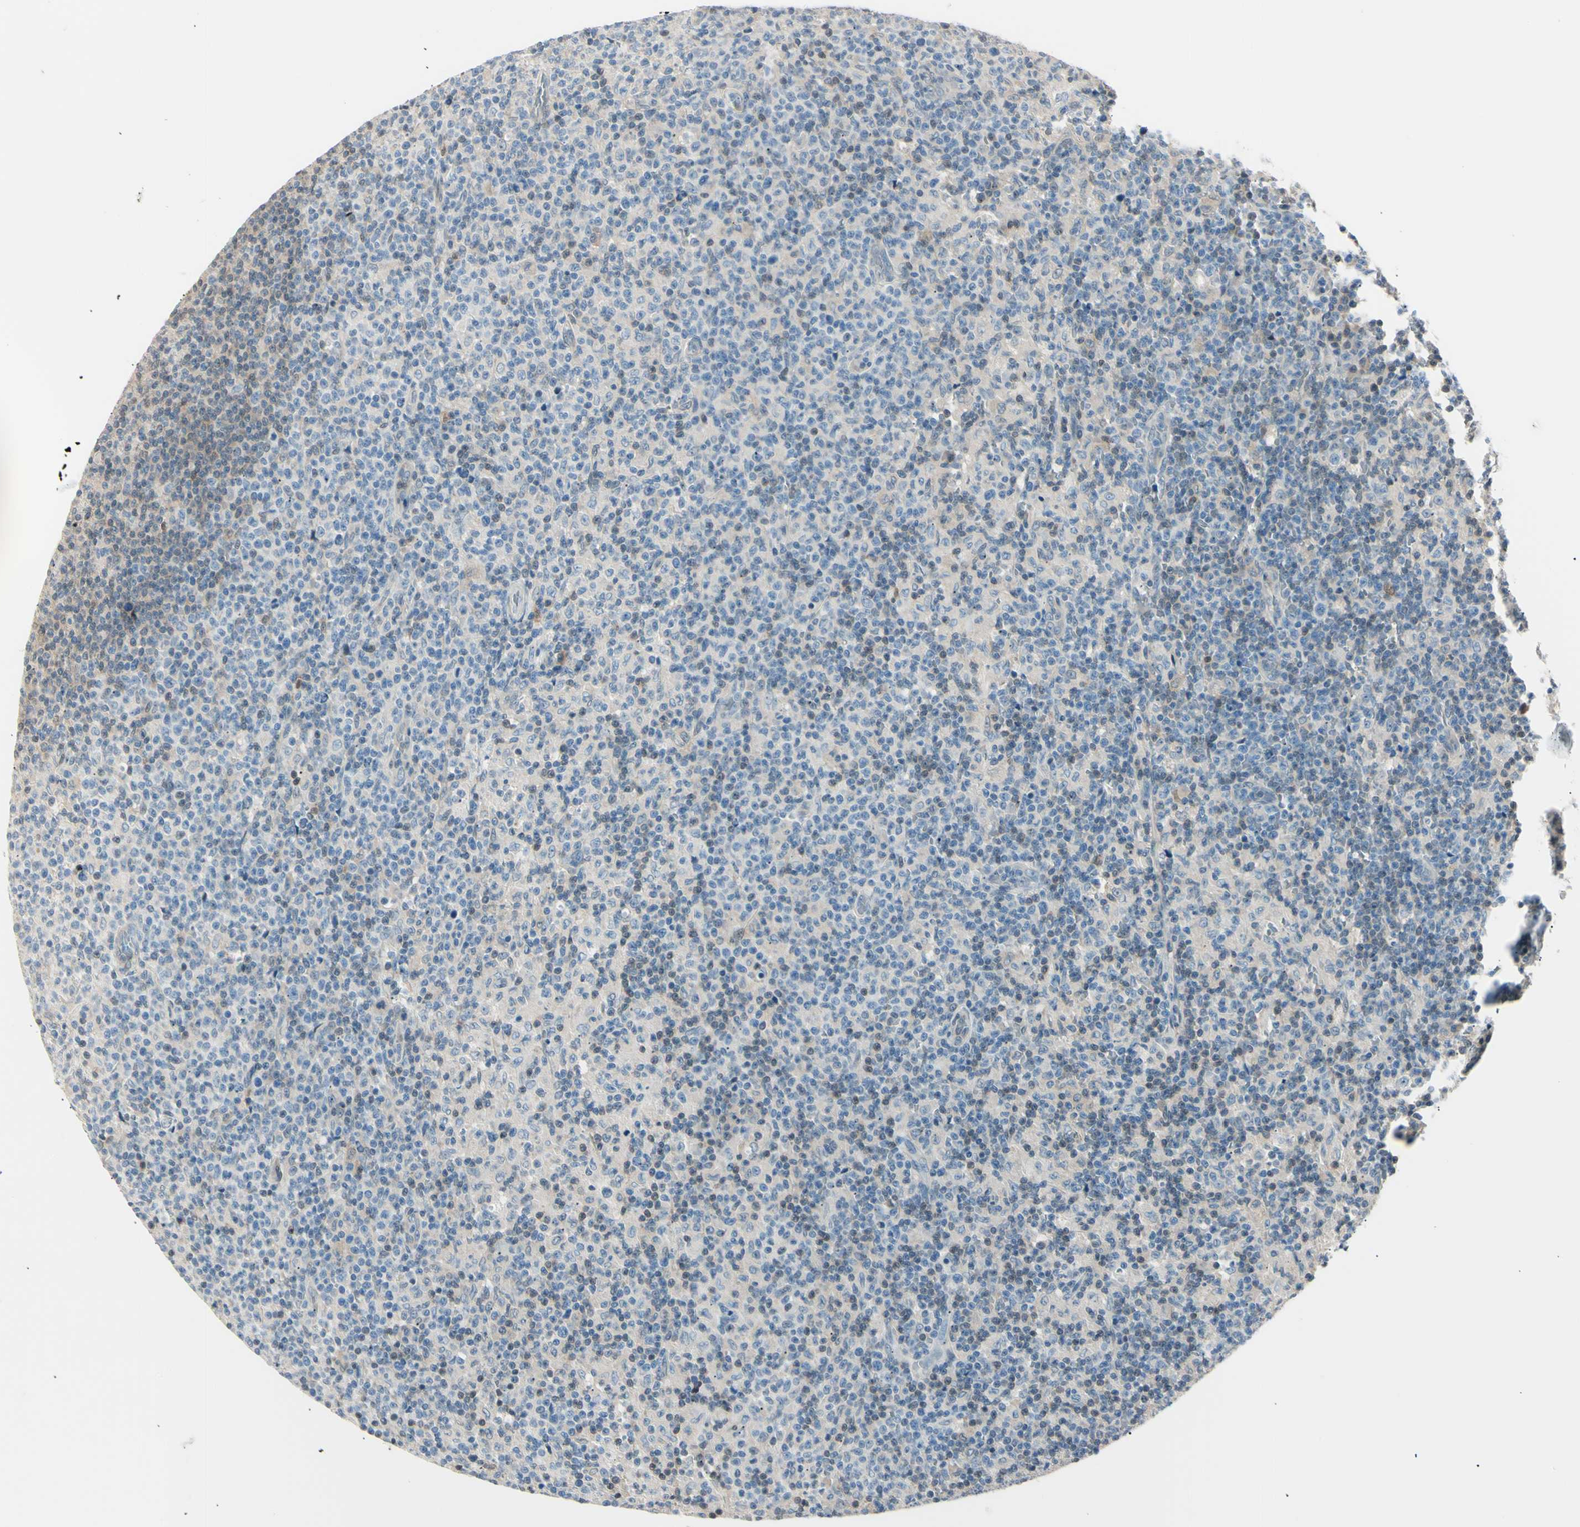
{"staining": {"intensity": "weak", "quantity": ">75%", "location": "cytoplasmic/membranous"}, "tissue": "lymph node", "cell_type": "Germinal center cells", "image_type": "normal", "snomed": [{"axis": "morphology", "description": "Normal tissue, NOS"}, {"axis": "morphology", "description": "Inflammation, NOS"}, {"axis": "topography", "description": "Lymph node"}], "caption": "IHC of unremarkable lymph node demonstrates low levels of weak cytoplasmic/membranous expression in approximately >75% of germinal center cells.", "gene": "LHPP", "patient": {"sex": "male", "age": 55}}